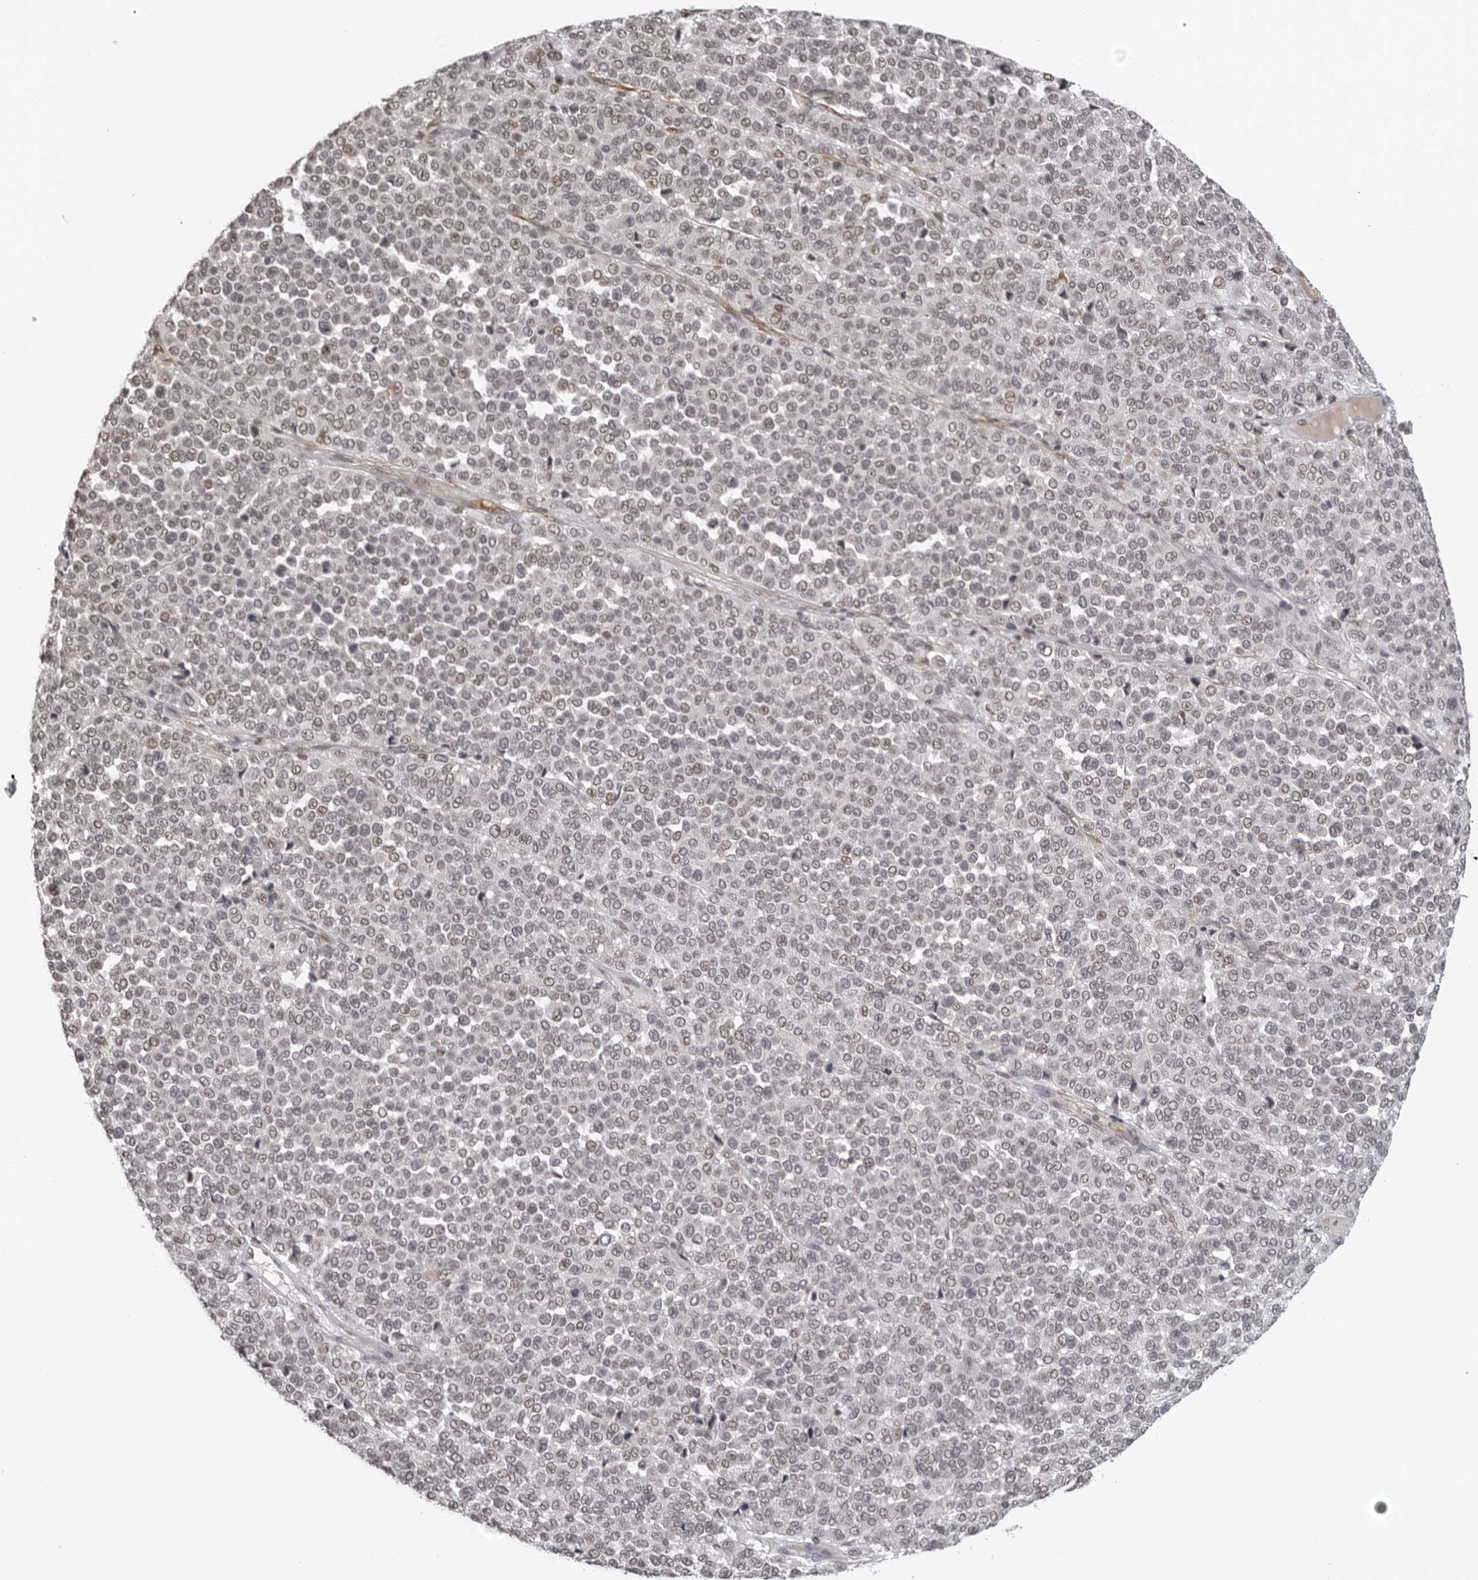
{"staining": {"intensity": "weak", "quantity": "<25%", "location": "nuclear"}, "tissue": "melanoma", "cell_type": "Tumor cells", "image_type": "cancer", "snomed": [{"axis": "morphology", "description": "Malignant melanoma, Metastatic site"}, {"axis": "topography", "description": "Pancreas"}], "caption": "An image of human malignant melanoma (metastatic site) is negative for staining in tumor cells.", "gene": "MAF", "patient": {"sex": "female", "age": 30}}